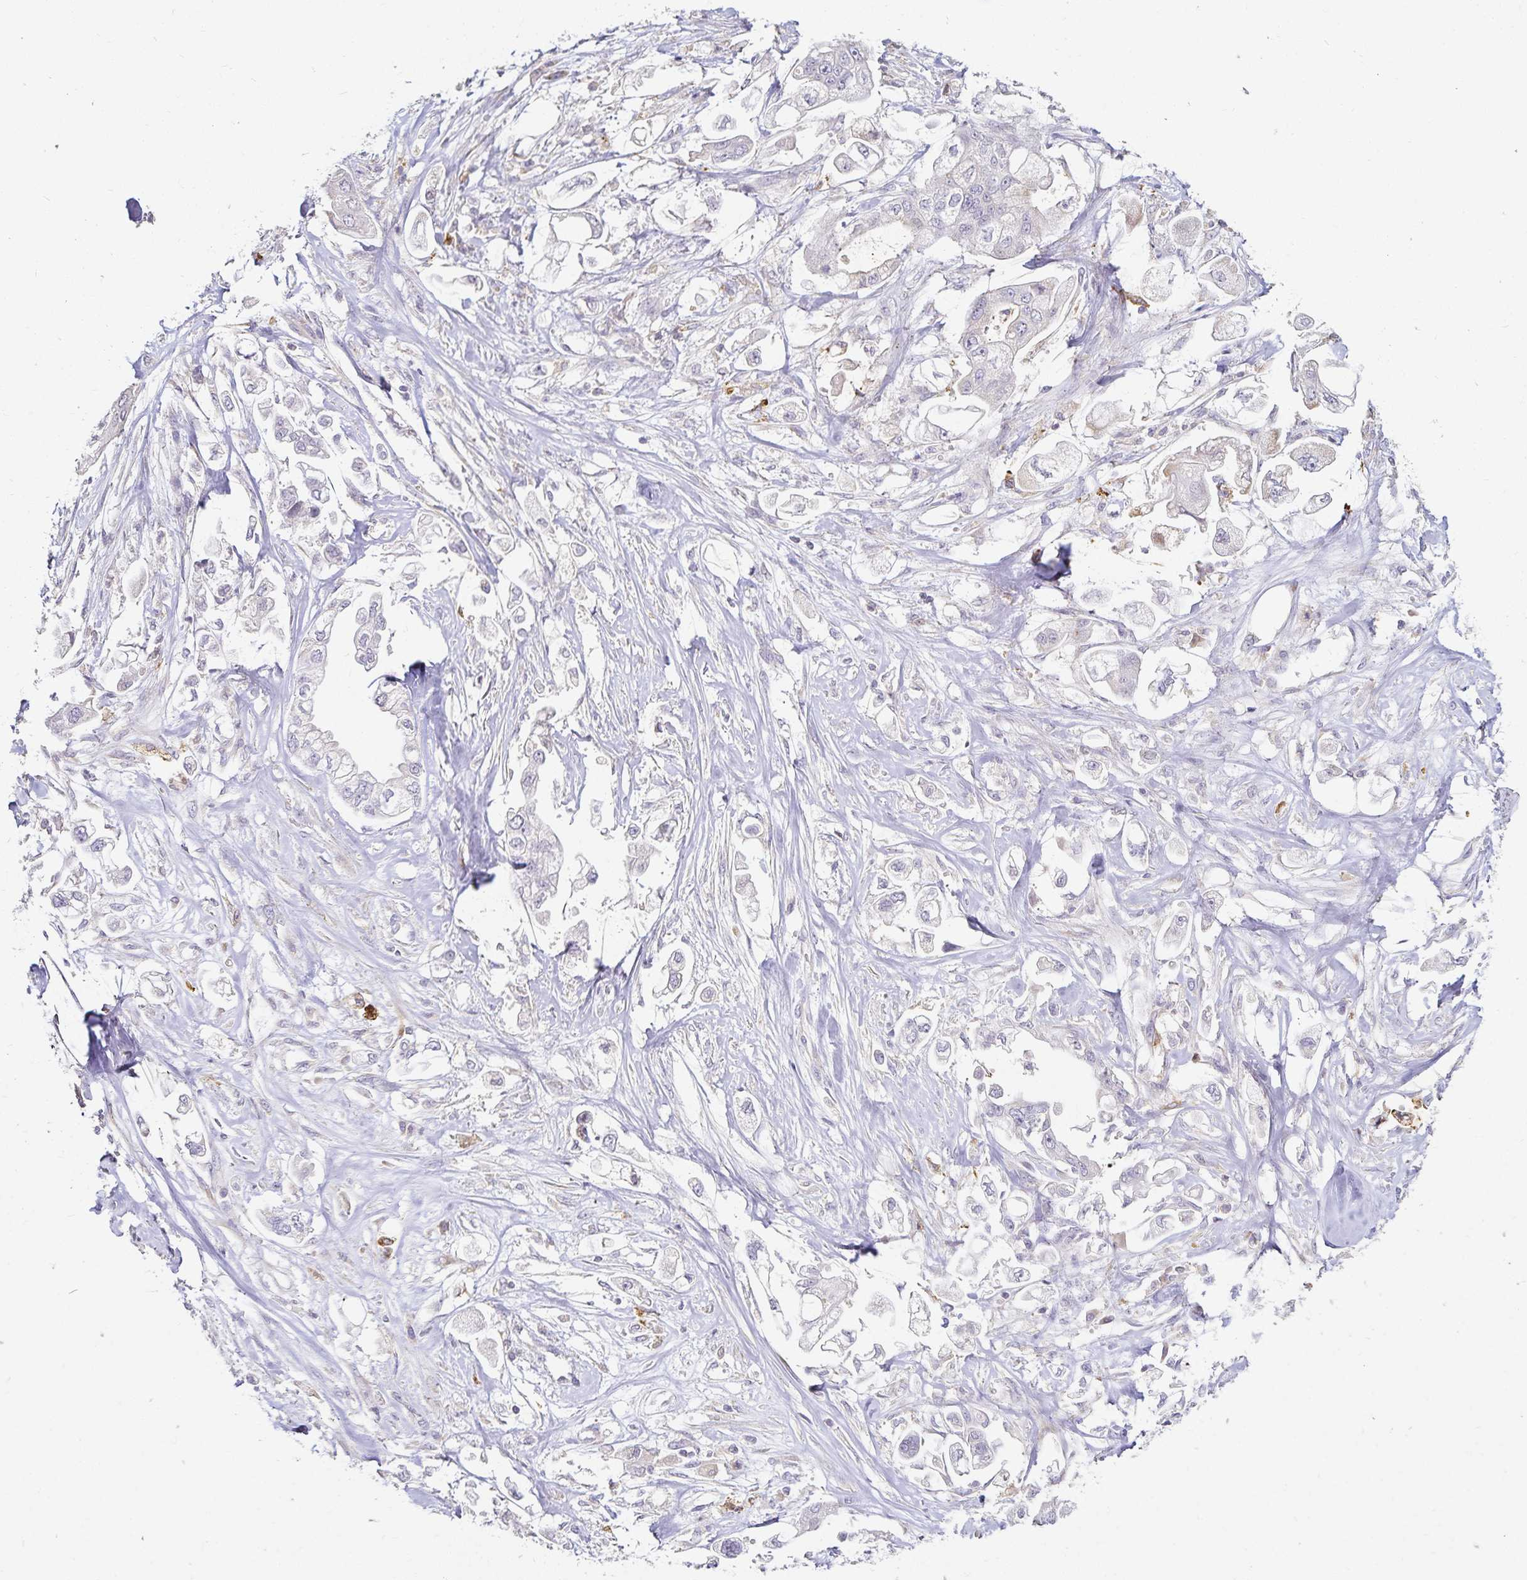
{"staining": {"intensity": "negative", "quantity": "none", "location": "none"}, "tissue": "stomach cancer", "cell_type": "Tumor cells", "image_type": "cancer", "snomed": [{"axis": "morphology", "description": "Adenocarcinoma, NOS"}, {"axis": "topography", "description": "Stomach"}], "caption": "This photomicrograph is of stomach adenocarcinoma stained with immunohistochemistry to label a protein in brown with the nuclei are counter-stained blue. There is no expression in tumor cells.", "gene": "GP2", "patient": {"sex": "male", "age": 62}}